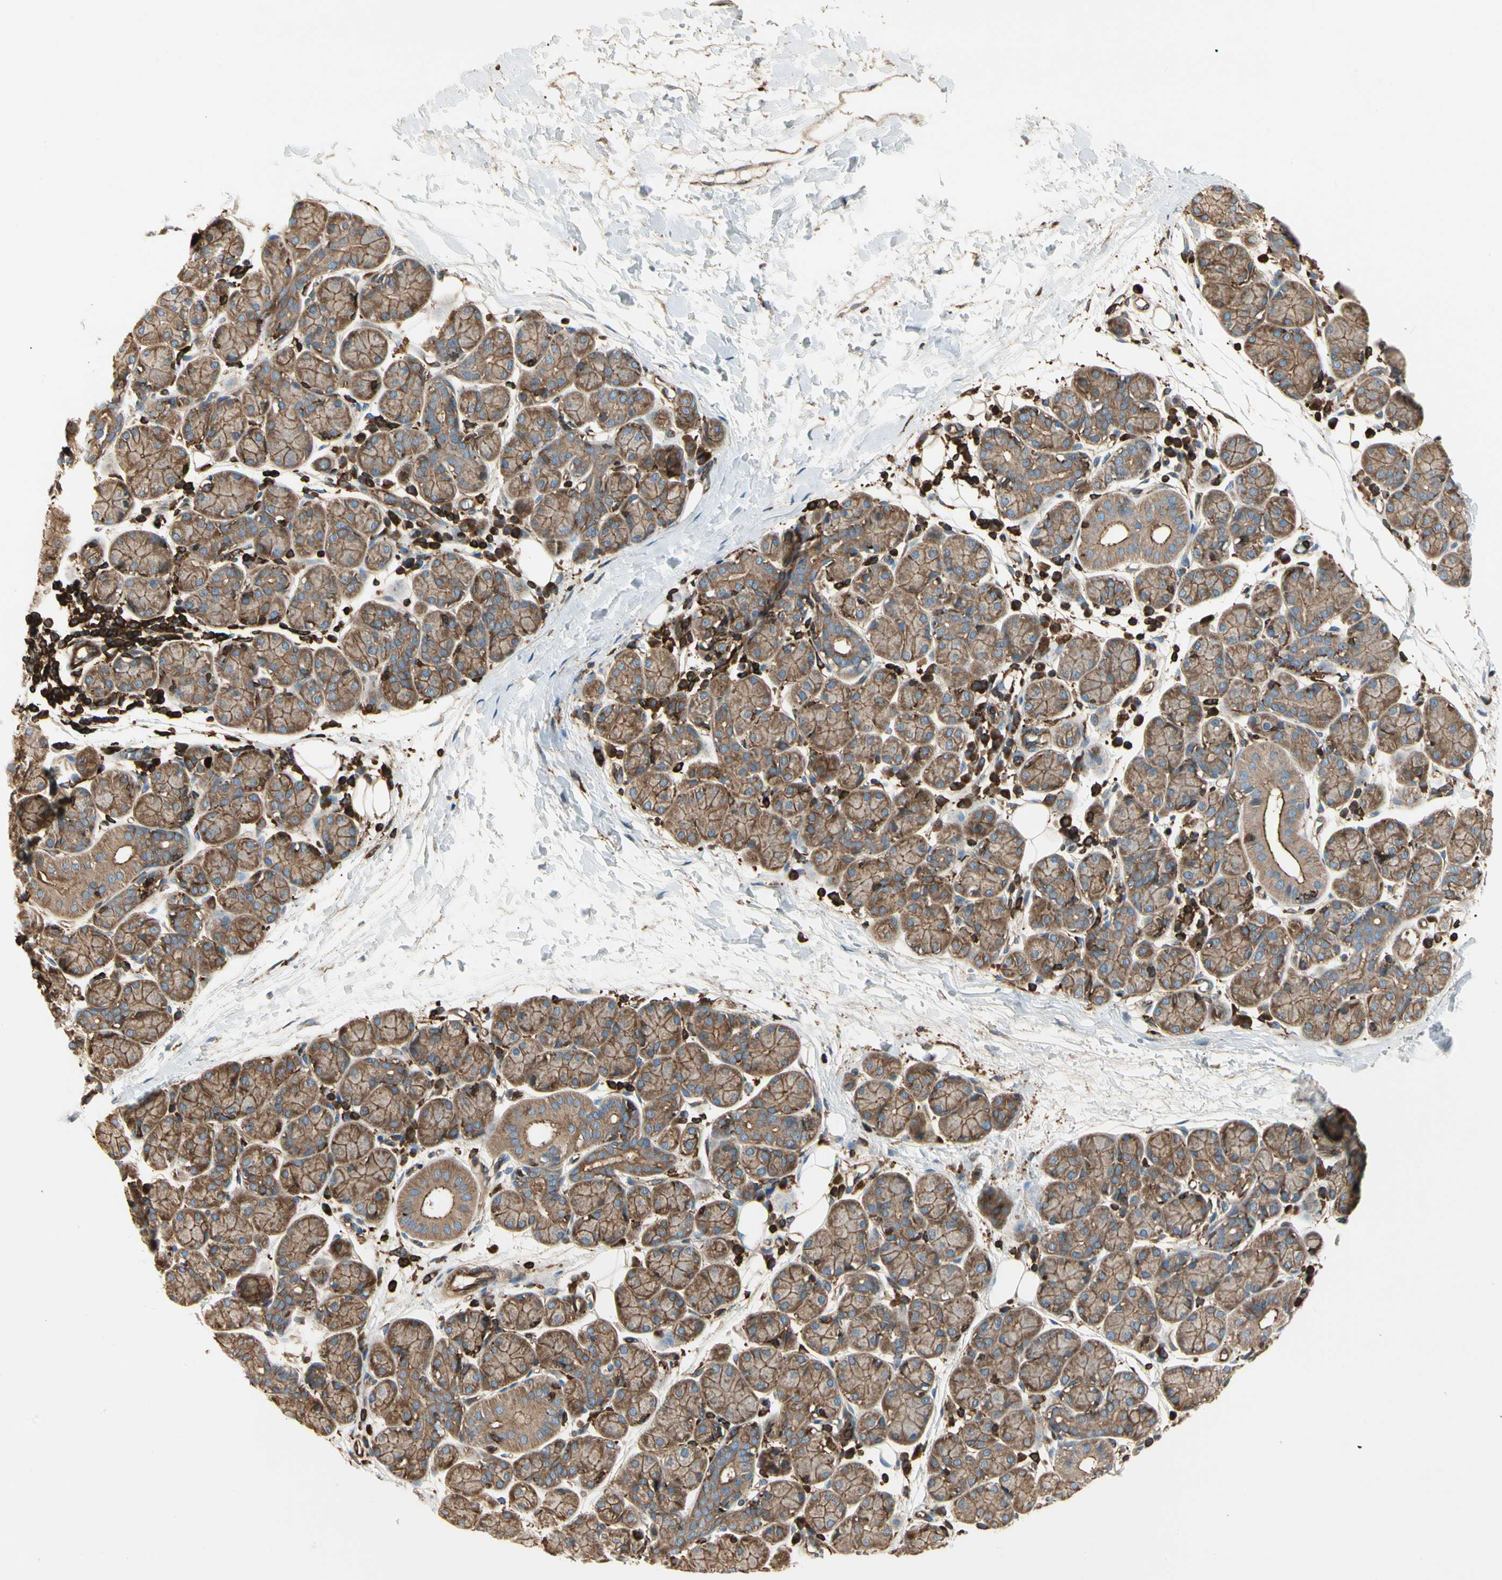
{"staining": {"intensity": "moderate", "quantity": ">75%", "location": "cytoplasmic/membranous"}, "tissue": "salivary gland", "cell_type": "Glandular cells", "image_type": "normal", "snomed": [{"axis": "morphology", "description": "Normal tissue, NOS"}, {"axis": "morphology", "description": "Inflammation, NOS"}, {"axis": "topography", "description": "Lymph node"}, {"axis": "topography", "description": "Salivary gland"}], "caption": "A photomicrograph showing moderate cytoplasmic/membranous expression in about >75% of glandular cells in normal salivary gland, as visualized by brown immunohistochemical staining.", "gene": "ARPC2", "patient": {"sex": "male", "age": 3}}